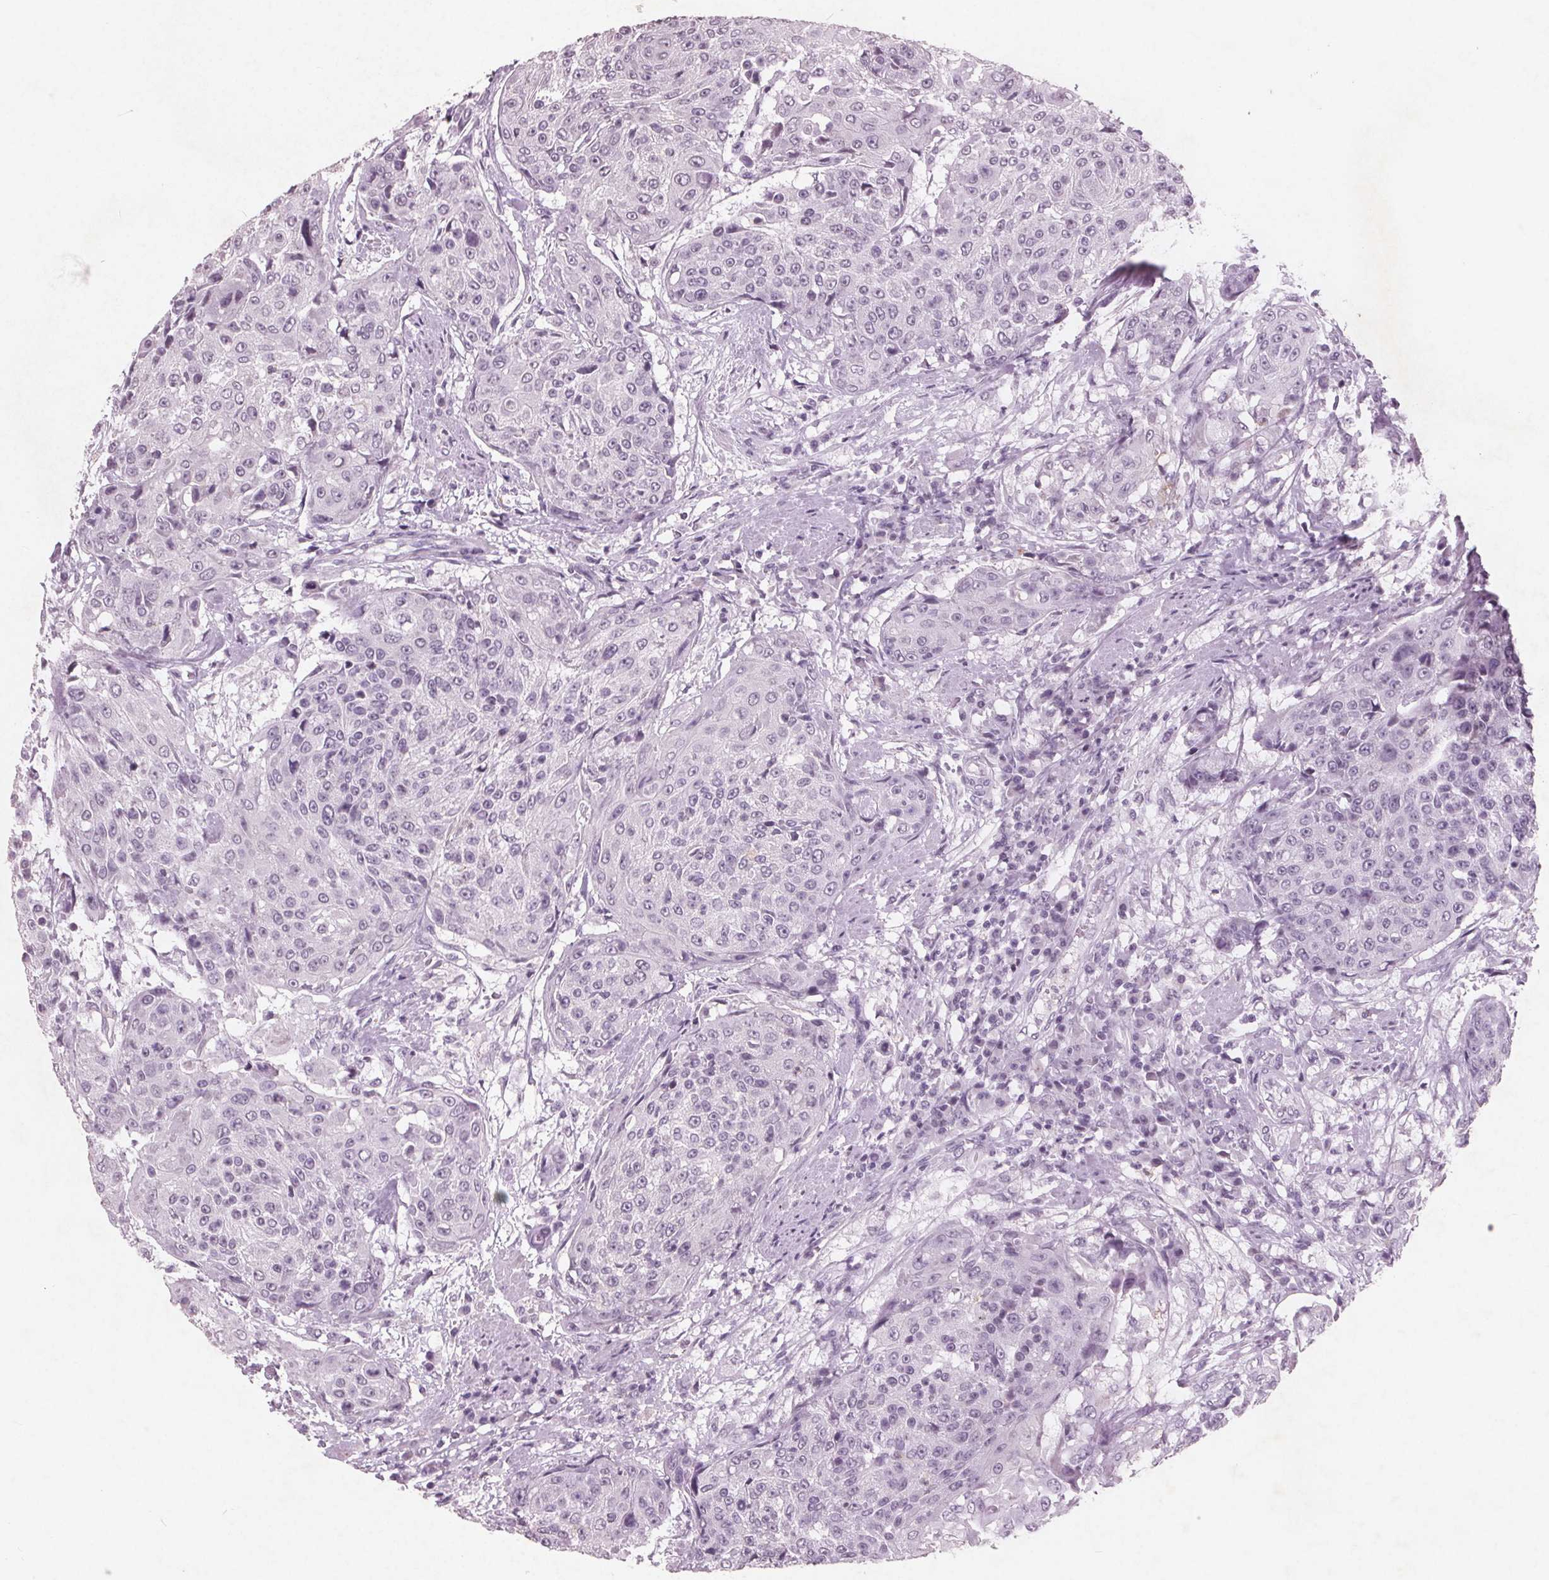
{"staining": {"intensity": "negative", "quantity": "none", "location": "none"}, "tissue": "urothelial cancer", "cell_type": "Tumor cells", "image_type": "cancer", "snomed": [{"axis": "morphology", "description": "Urothelial carcinoma, High grade"}, {"axis": "topography", "description": "Urinary bladder"}], "caption": "Protein analysis of urothelial cancer displays no significant expression in tumor cells.", "gene": "PTPN14", "patient": {"sex": "female", "age": 63}}